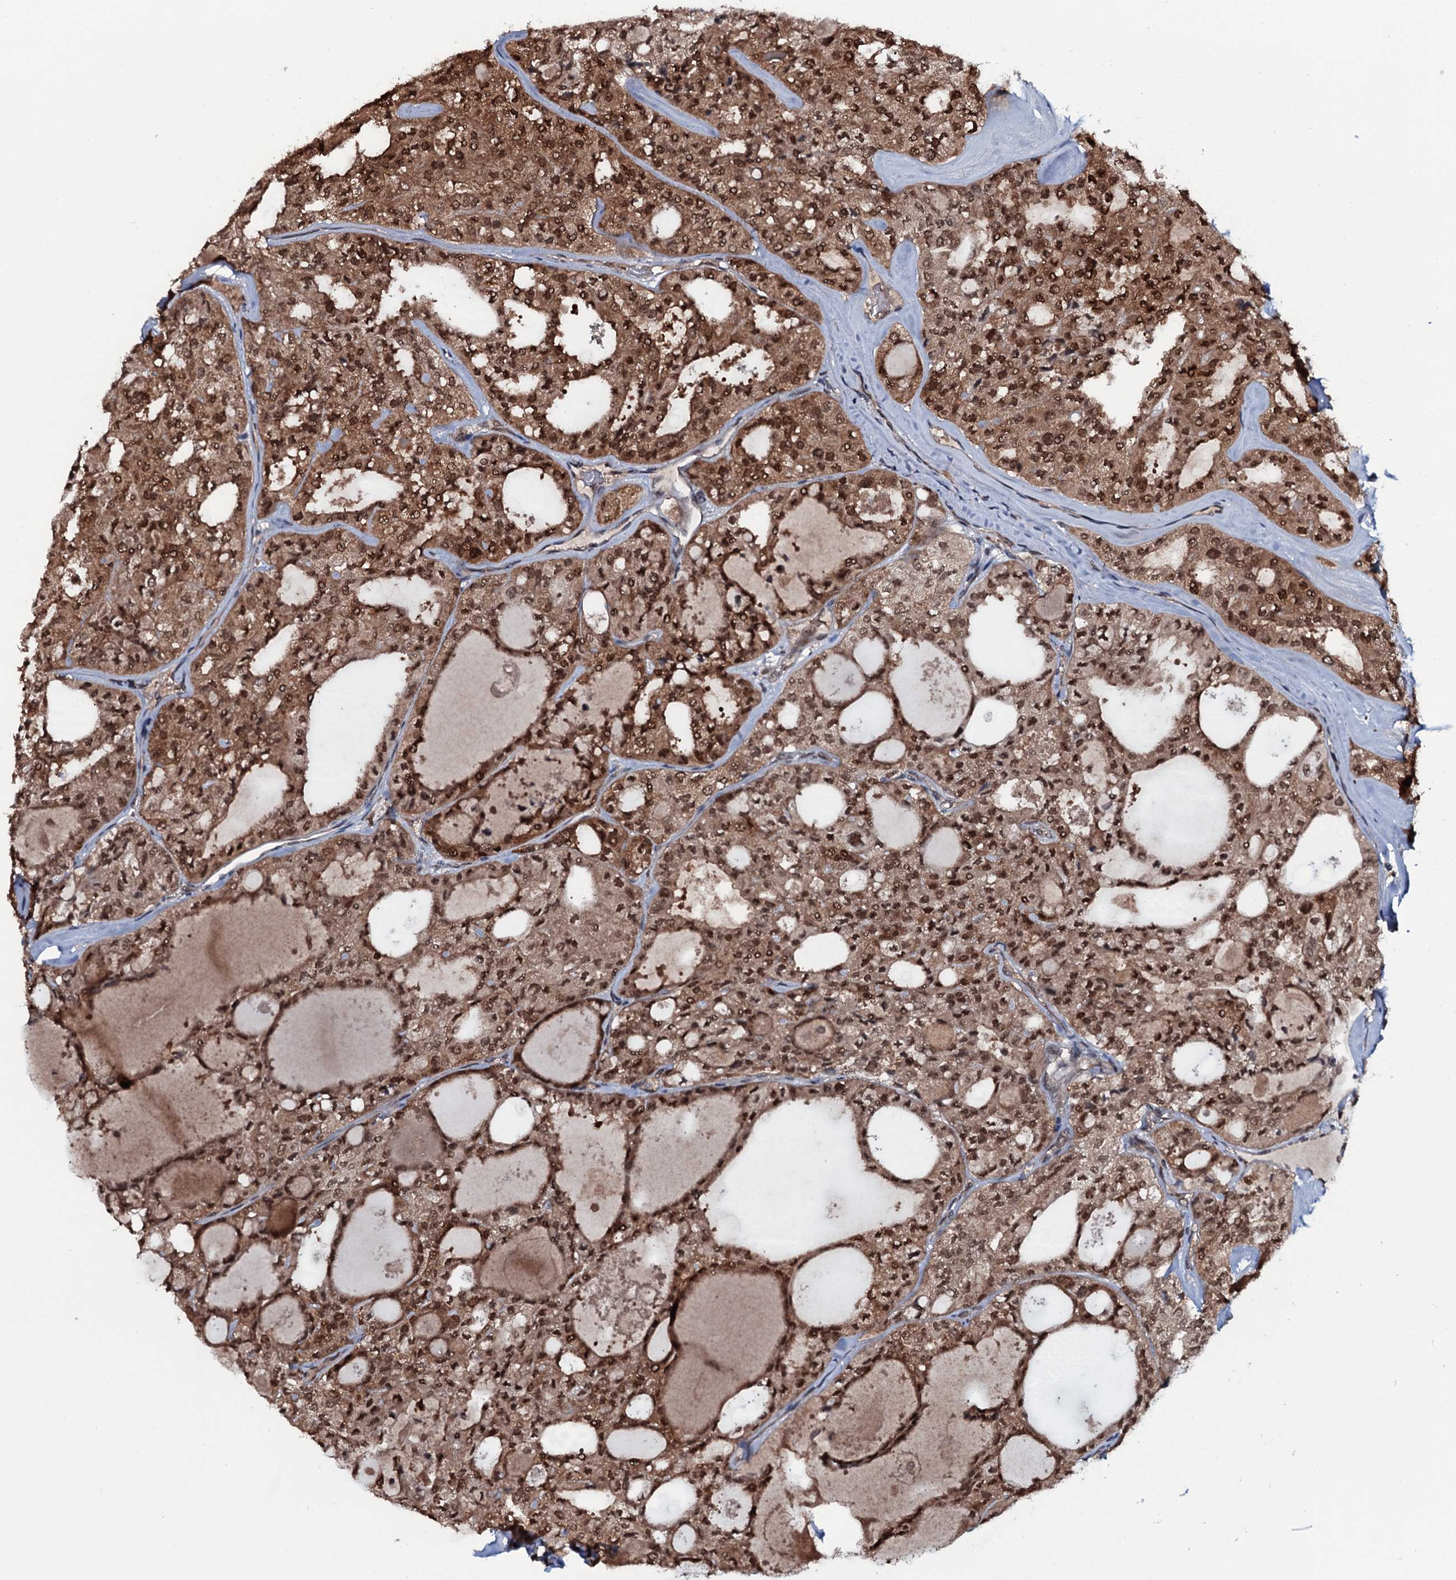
{"staining": {"intensity": "strong", "quantity": ">75%", "location": "cytoplasmic/membranous,nuclear"}, "tissue": "thyroid cancer", "cell_type": "Tumor cells", "image_type": "cancer", "snomed": [{"axis": "morphology", "description": "Follicular adenoma carcinoma, NOS"}, {"axis": "topography", "description": "Thyroid gland"}], "caption": "Immunohistochemical staining of thyroid follicular adenoma carcinoma exhibits high levels of strong cytoplasmic/membranous and nuclear protein staining in about >75% of tumor cells.", "gene": "HDDC3", "patient": {"sex": "male", "age": 75}}